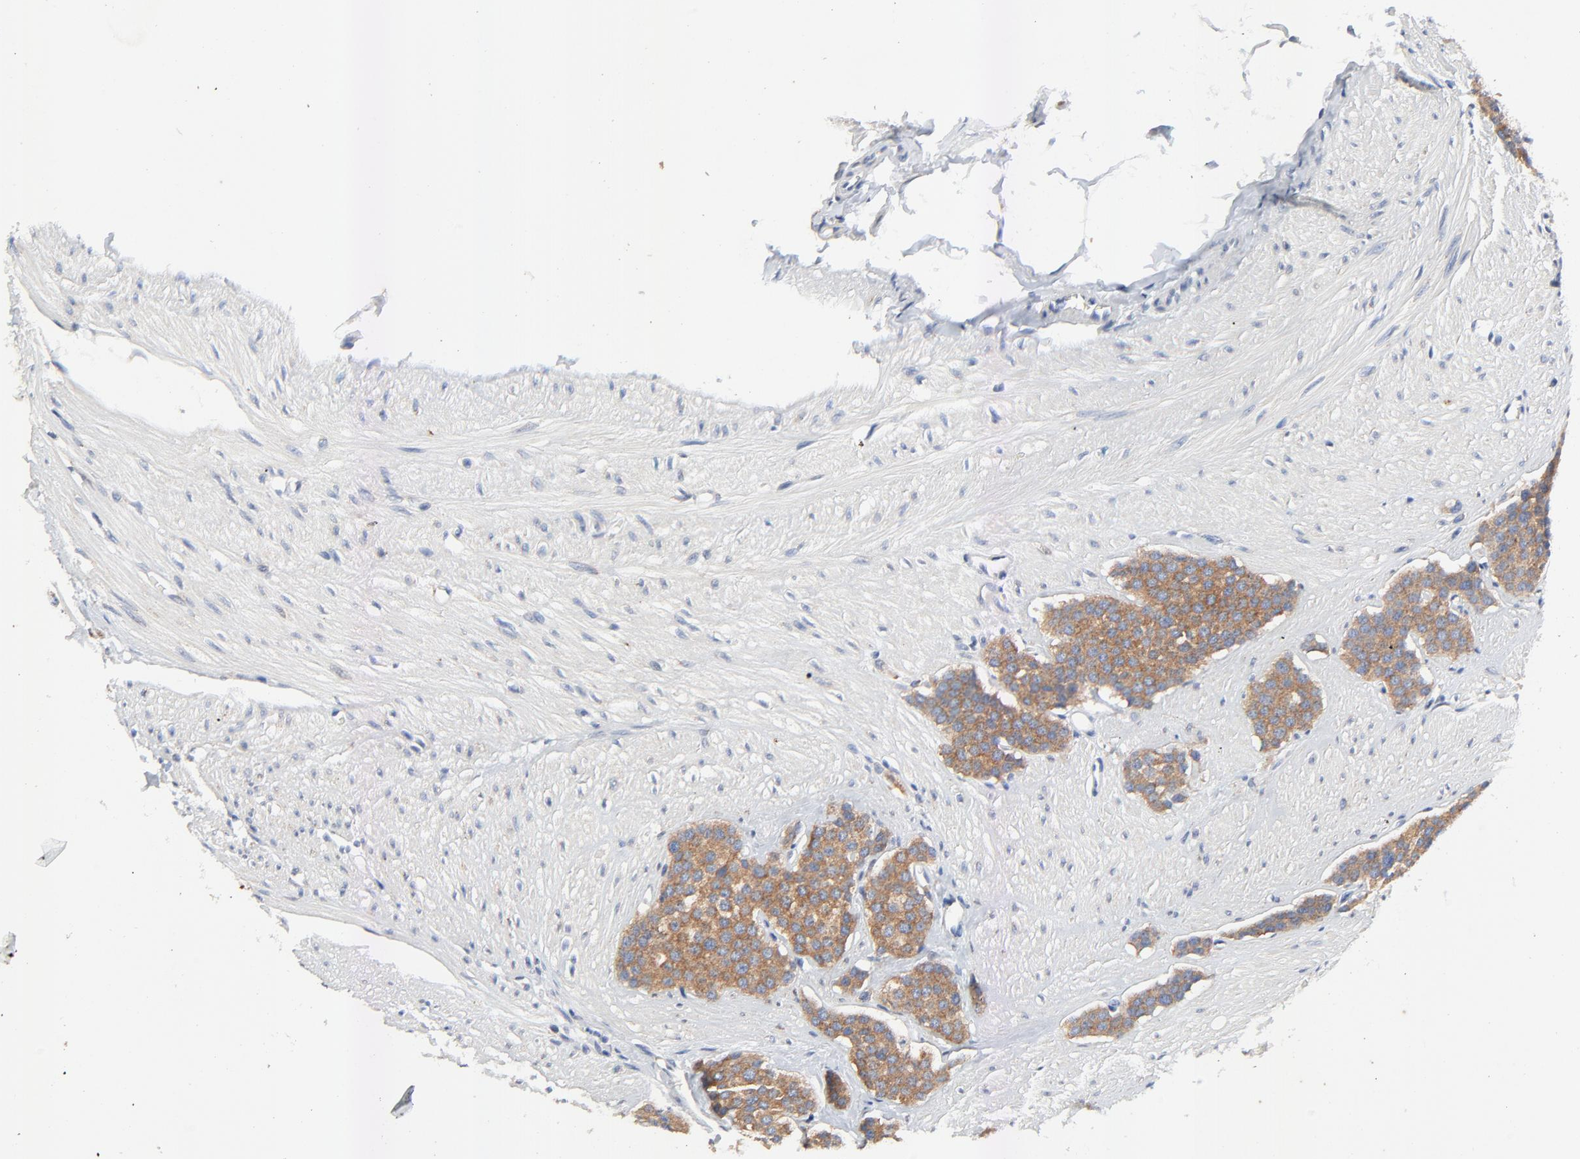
{"staining": {"intensity": "moderate", "quantity": ">75%", "location": "cytoplasmic/membranous"}, "tissue": "carcinoid", "cell_type": "Tumor cells", "image_type": "cancer", "snomed": [{"axis": "morphology", "description": "Carcinoid, malignant, NOS"}, {"axis": "topography", "description": "Small intestine"}], "caption": "Immunohistochemistry of human carcinoid (malignant) reveals medium levels of moderate cytoplasmic/membranous staining in about >75% of tumor cells.", "gene": "VAV2", "patient": {"sex": "male", "age": 60}}